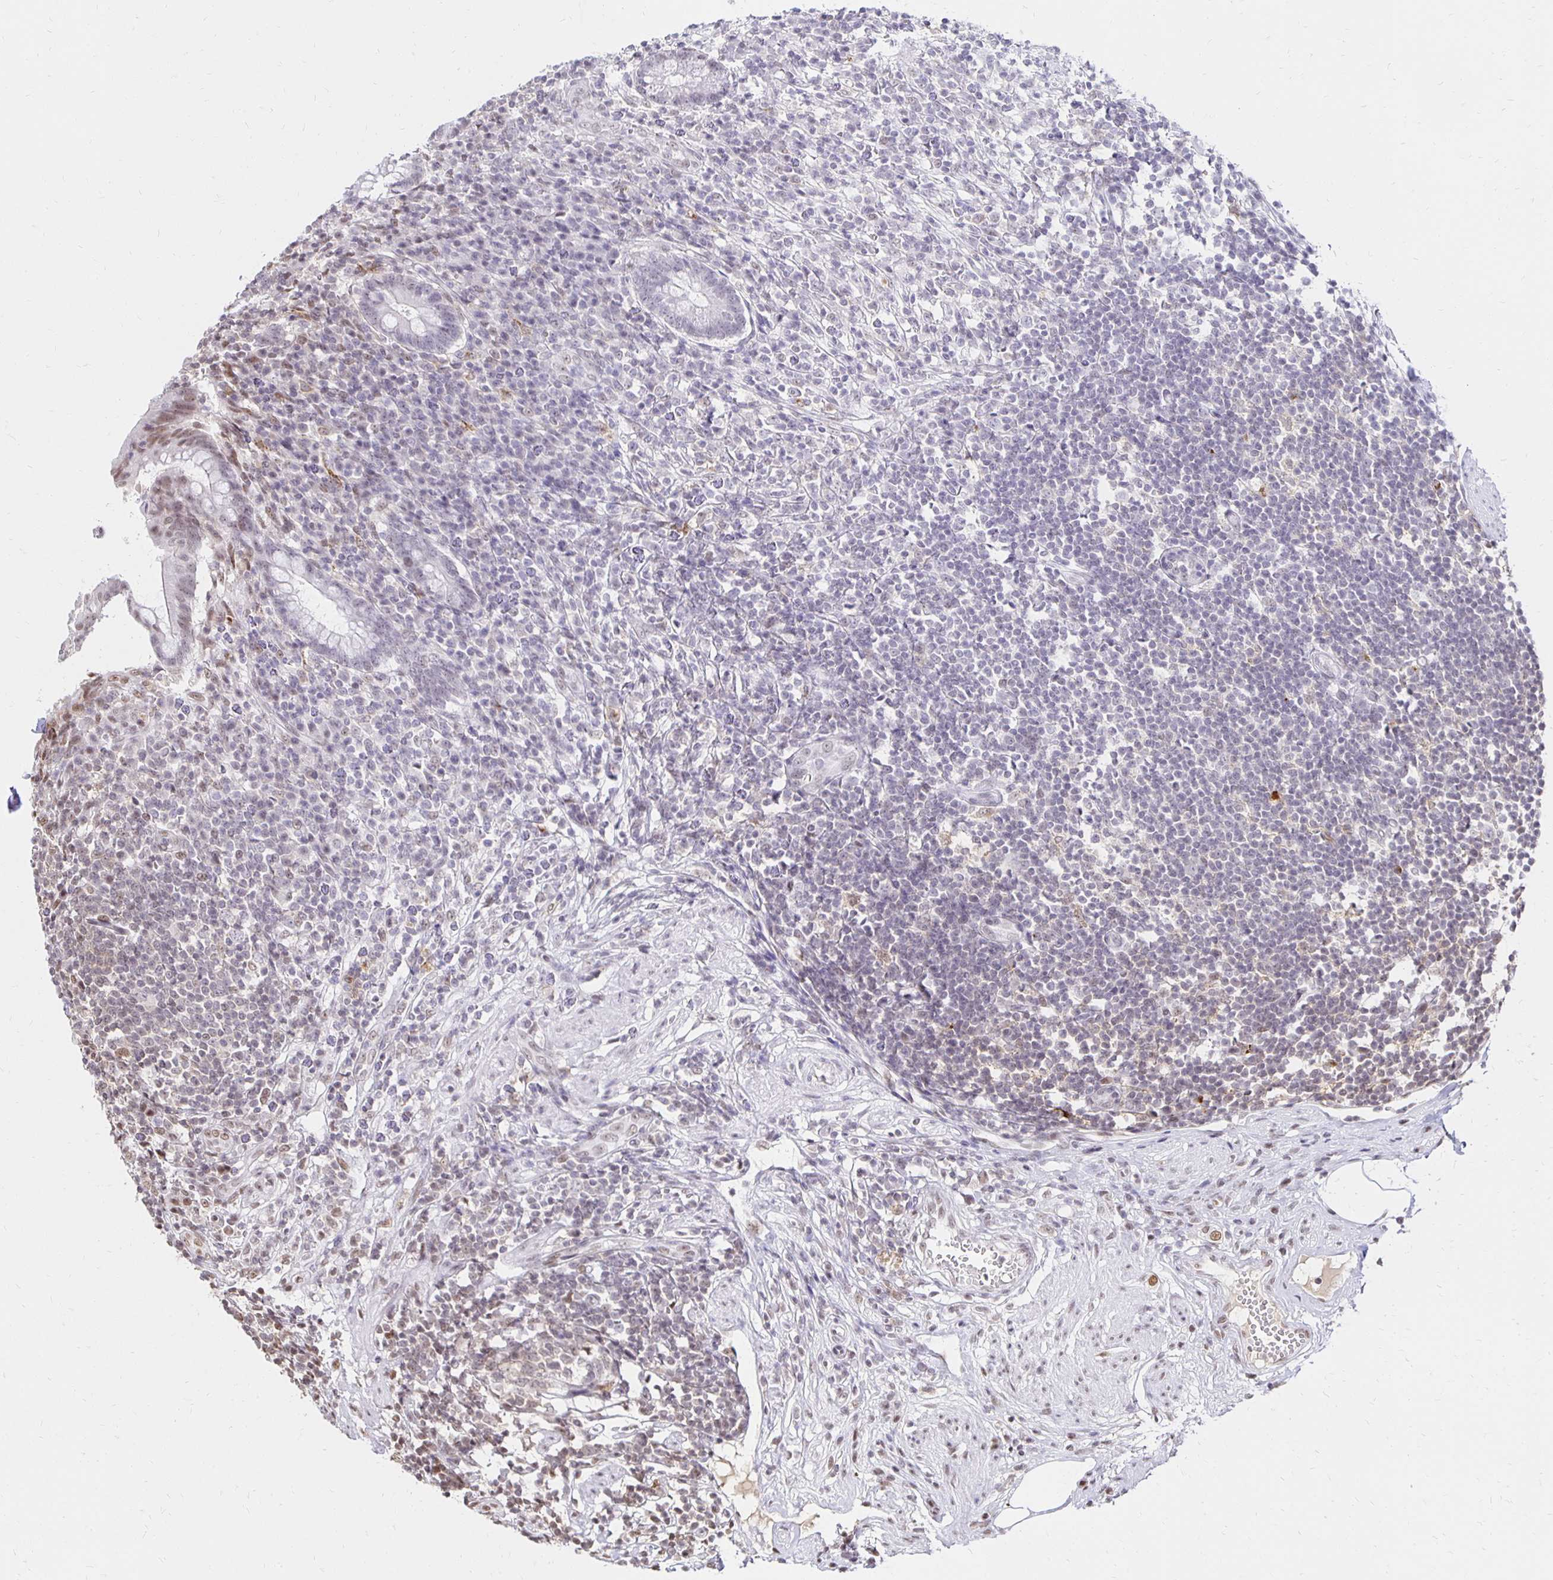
{"staining": {"intensity": "moderate", "quantity": "<25%", "location": "nuclear"}, "tissue": "appendix", "cell_type": "Glandular cells", "image_type": "normal", "snomed": [{"axis": "morphology", "description": "Normal tissue, NOS"}, {"axis": "topography", "description": "Appendix"}], "caption": "Moderate nuclear staining for a protein is present in about <25% of glandular cells of unremarkable appendix using immunohistochemistry.", "gene": "ZNF579", "patient": {"sex": "female", "age": 56}}